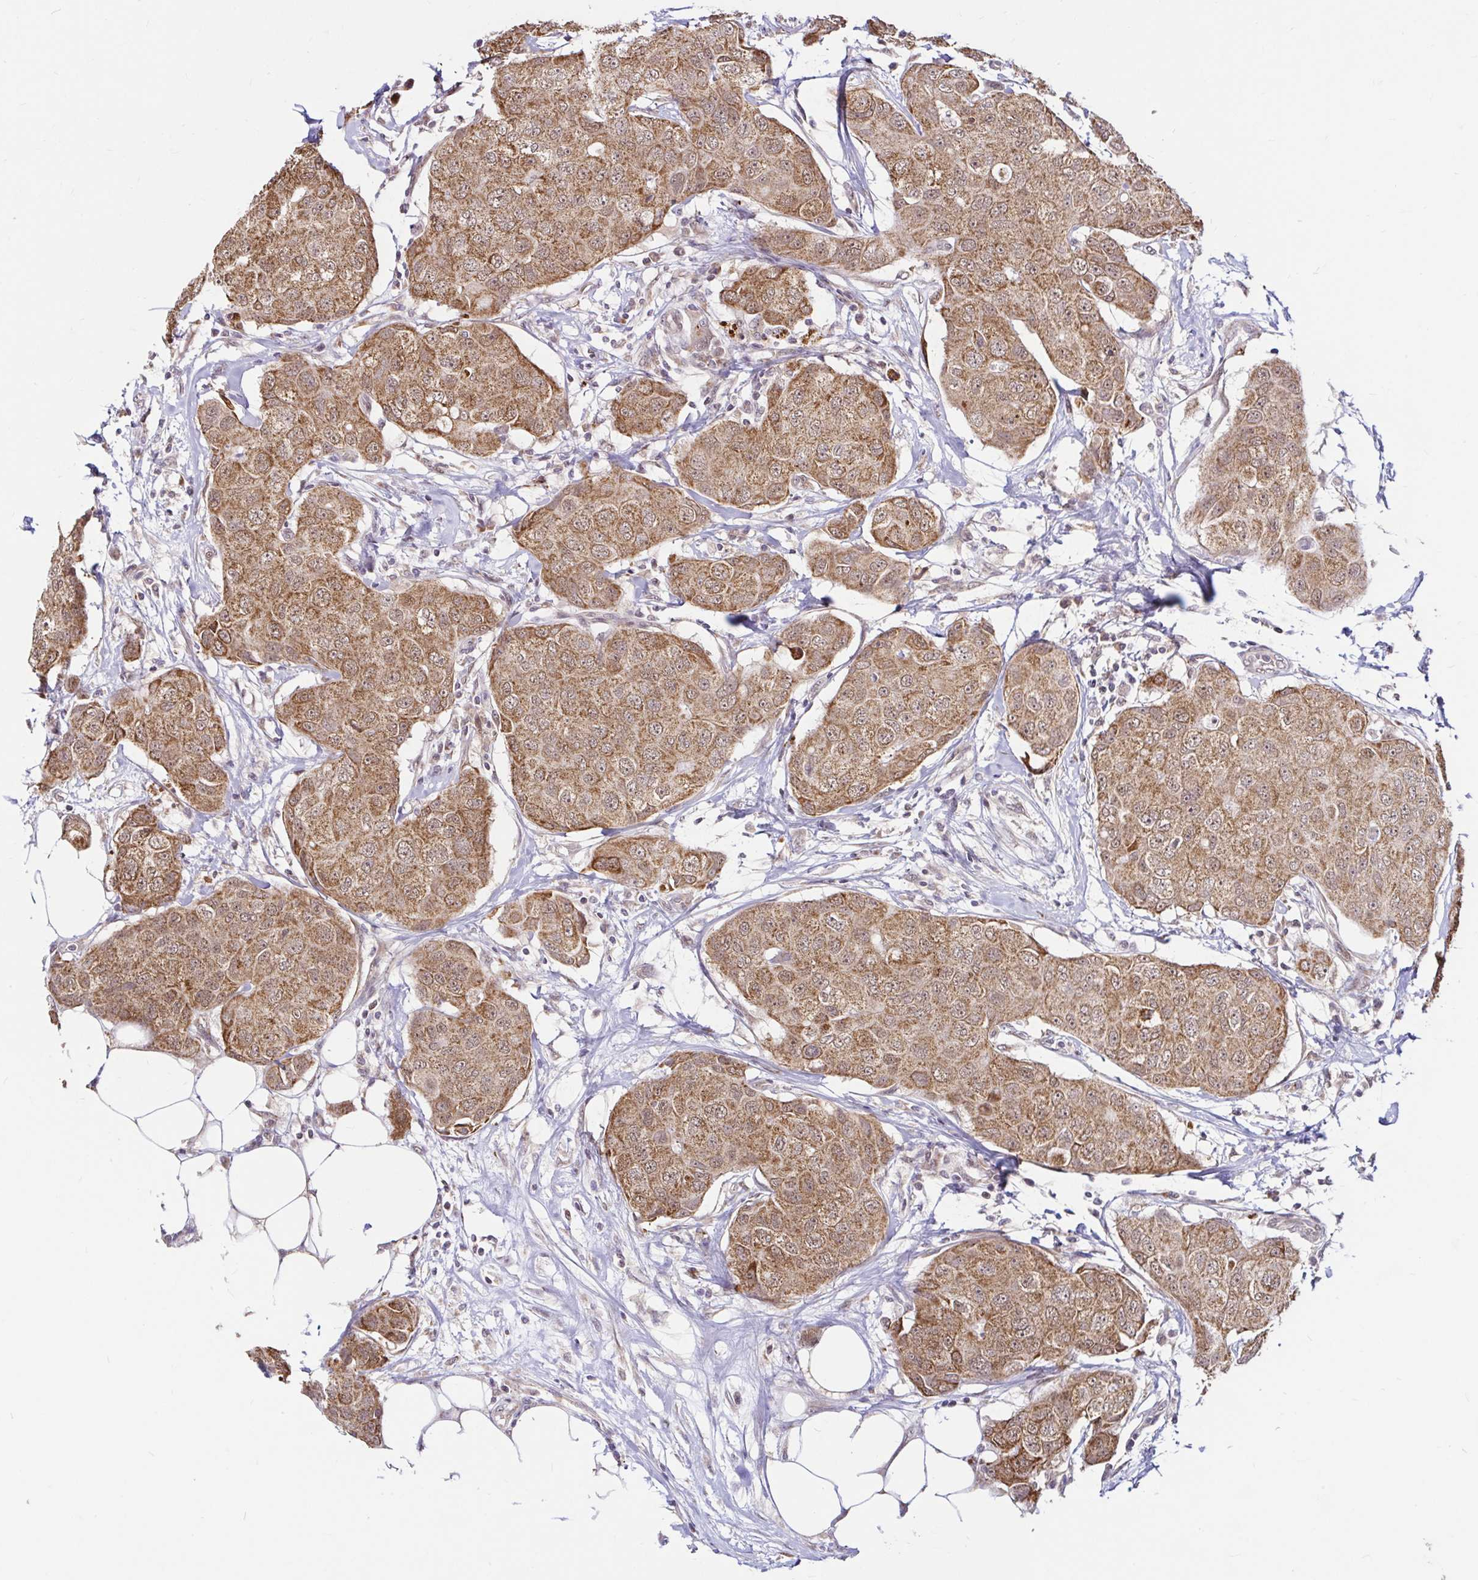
{"staining": {"intensity": "moderate", "quantity": ">75%", "location": "cytoplasmic/membranous"}, "tissue": "breast cancer", "cell_type": "Tumor cells", "image_type": "cancer", "snomed": [{"axis": "morphology", "description": "Duct carcinoma"}, {"axis": "topography", "description": "Breast"}, {"axis": "topography", "description": "Lymph node"}], "caption": "Tumor cells reveal moderate cytoplasmic/membranous positivity in approximately >75% of cells in breast infiltrating ductal carcinoma.", "gene": "TIMM50", "patient": {"sex": "female", "age": 80}}